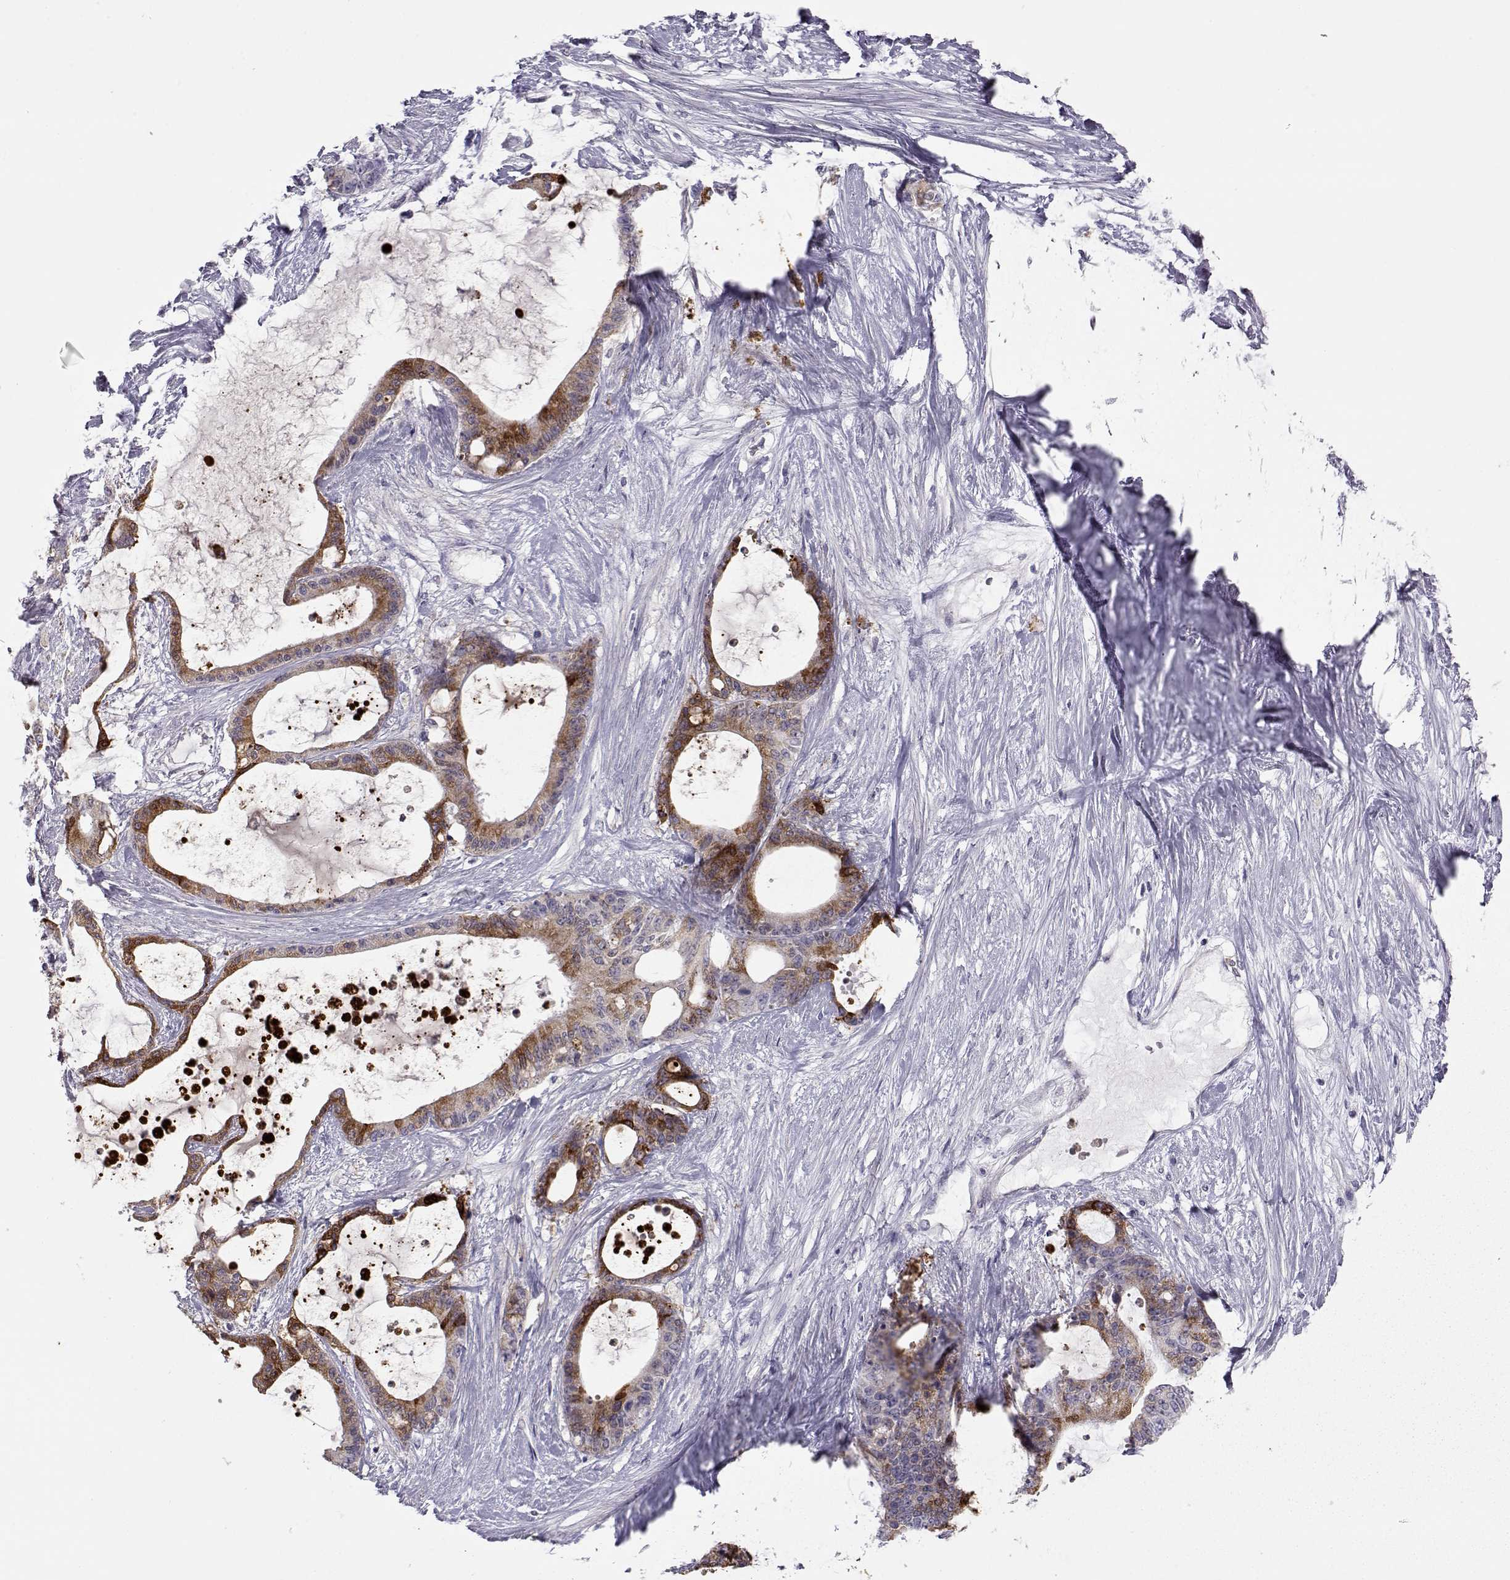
{"staining": {"intensity": "strong", "quantity": "<25%", "location": "cytoplasmic/membranous"}, "tissue": "liver cancer", "cell_type": "Tumor cells", "image_type": "cancer", "snomed": [{"axis": "morphology", "description": "Normal tissue, NOS"}, {"axis": "morphology", "description": "Cholangiocarcinoma"}, {"axis": "topography", "description": "Liver"}, {"axis": "topography", "description": "Peripheral nerve tissue"}], "caption": "This is an image of immunohistochemistry staining of liver cholangiocarcinoma, which shows strong expression in the cytoplasmic/membranous of tumor cells.", "gene": "LAMB3", "patient": {"sex": "female", "age": 73}}